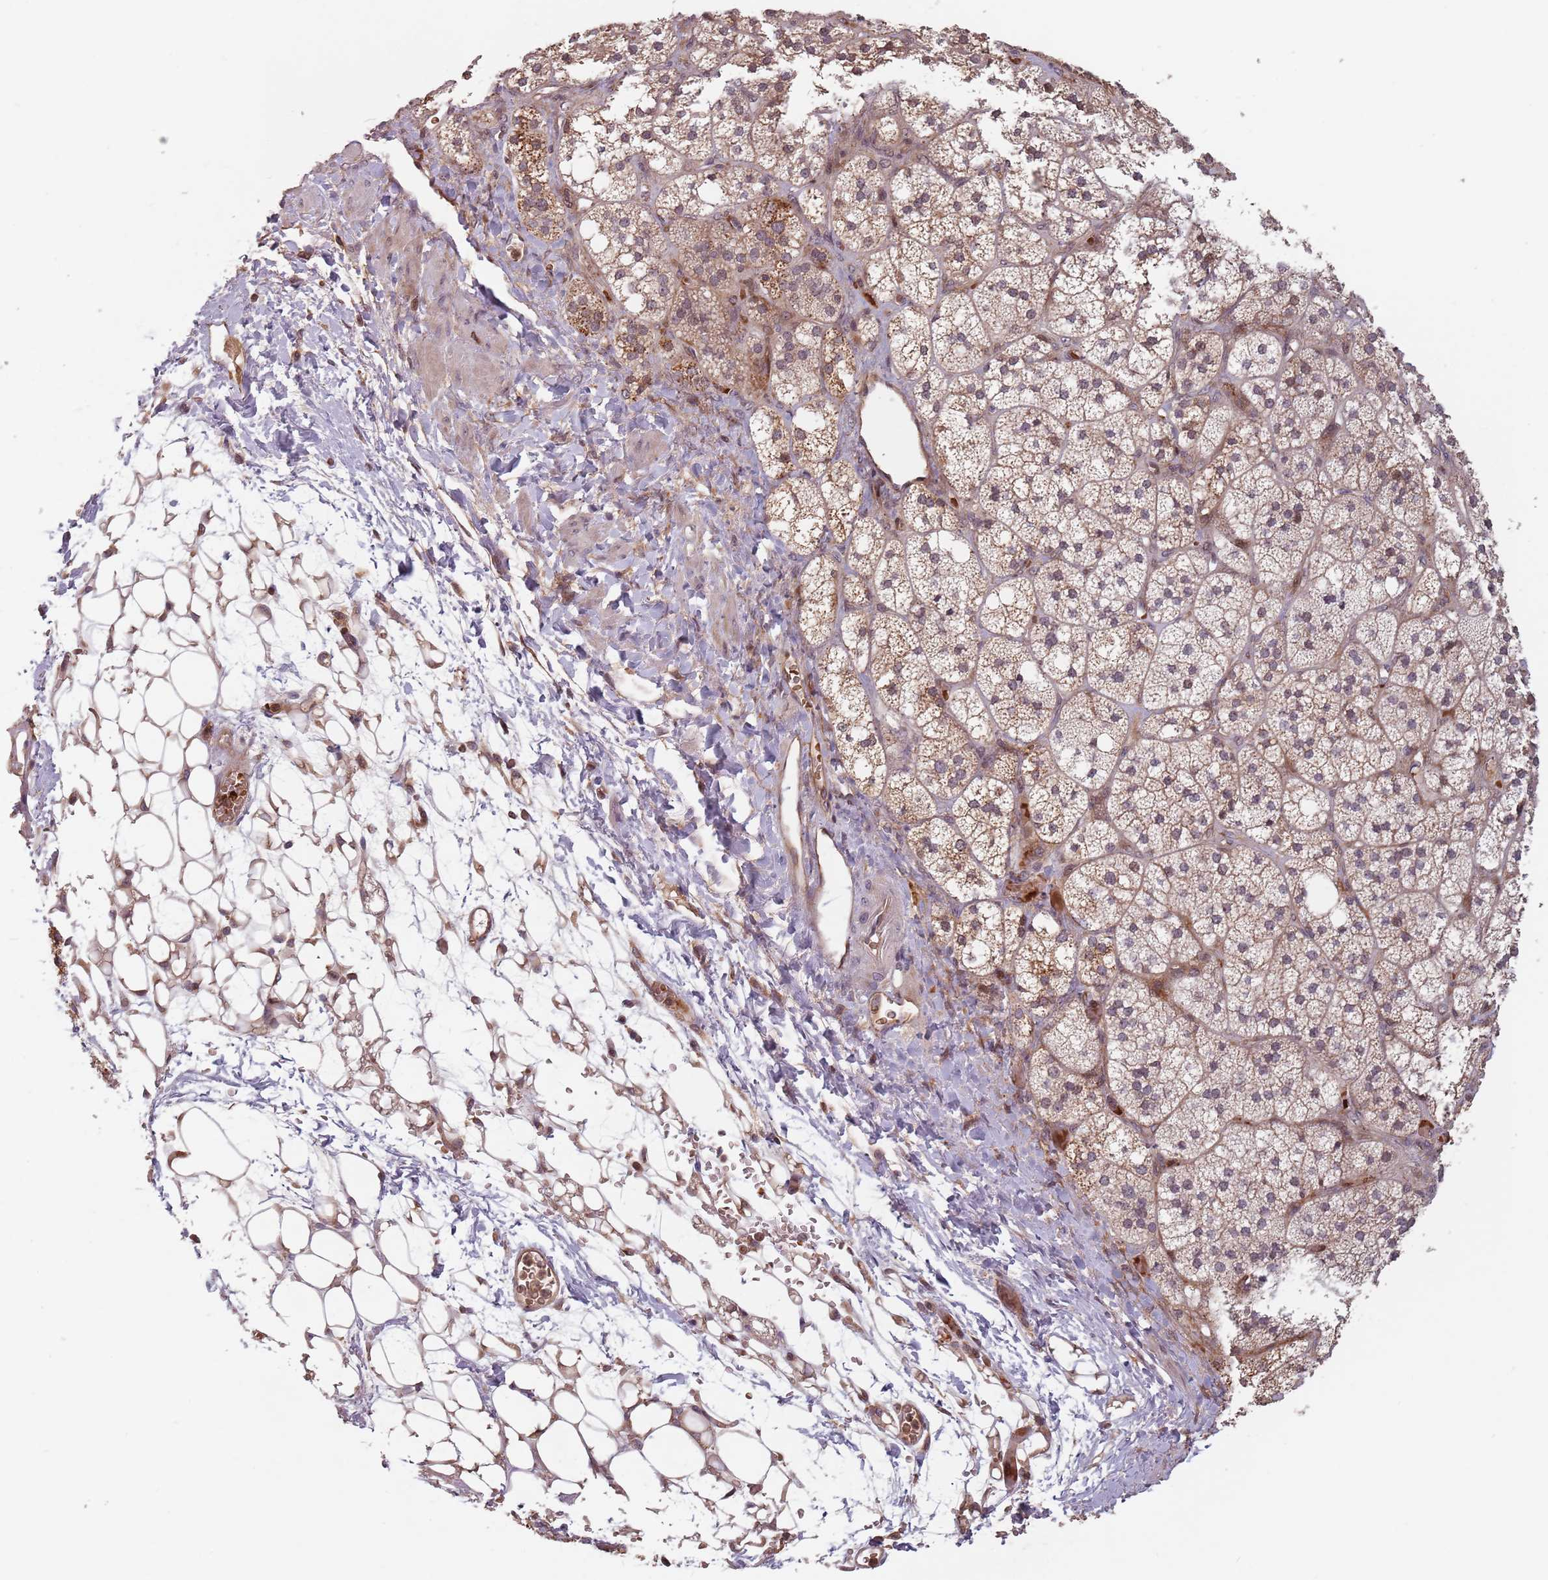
{"staining": {"intensity": "moderate", "quantity": ">75%", "location": "cytoplasmic/membranous,nuclear"}, "tissue": "adrenal gland", "cell_type": "Glandular cells", "image_type": "normal", "snomed": [{"axis": "morphology", "description": "Normal tissue, NOS"}, {"axis": "topography", "description": "Adrenal gland"}], "caption": "Moderate cytoplasmic/membranous,nuclear expression is present in about >75% of glandular cells in unremarkable adrenal gland. The protein of interest is stained brown, and the nuclei are stained in blue (DAB IHC with brightfield microscopy, high magnification).", "gene": "GPR180", "patient": {"sex": "male", "age": 61}}